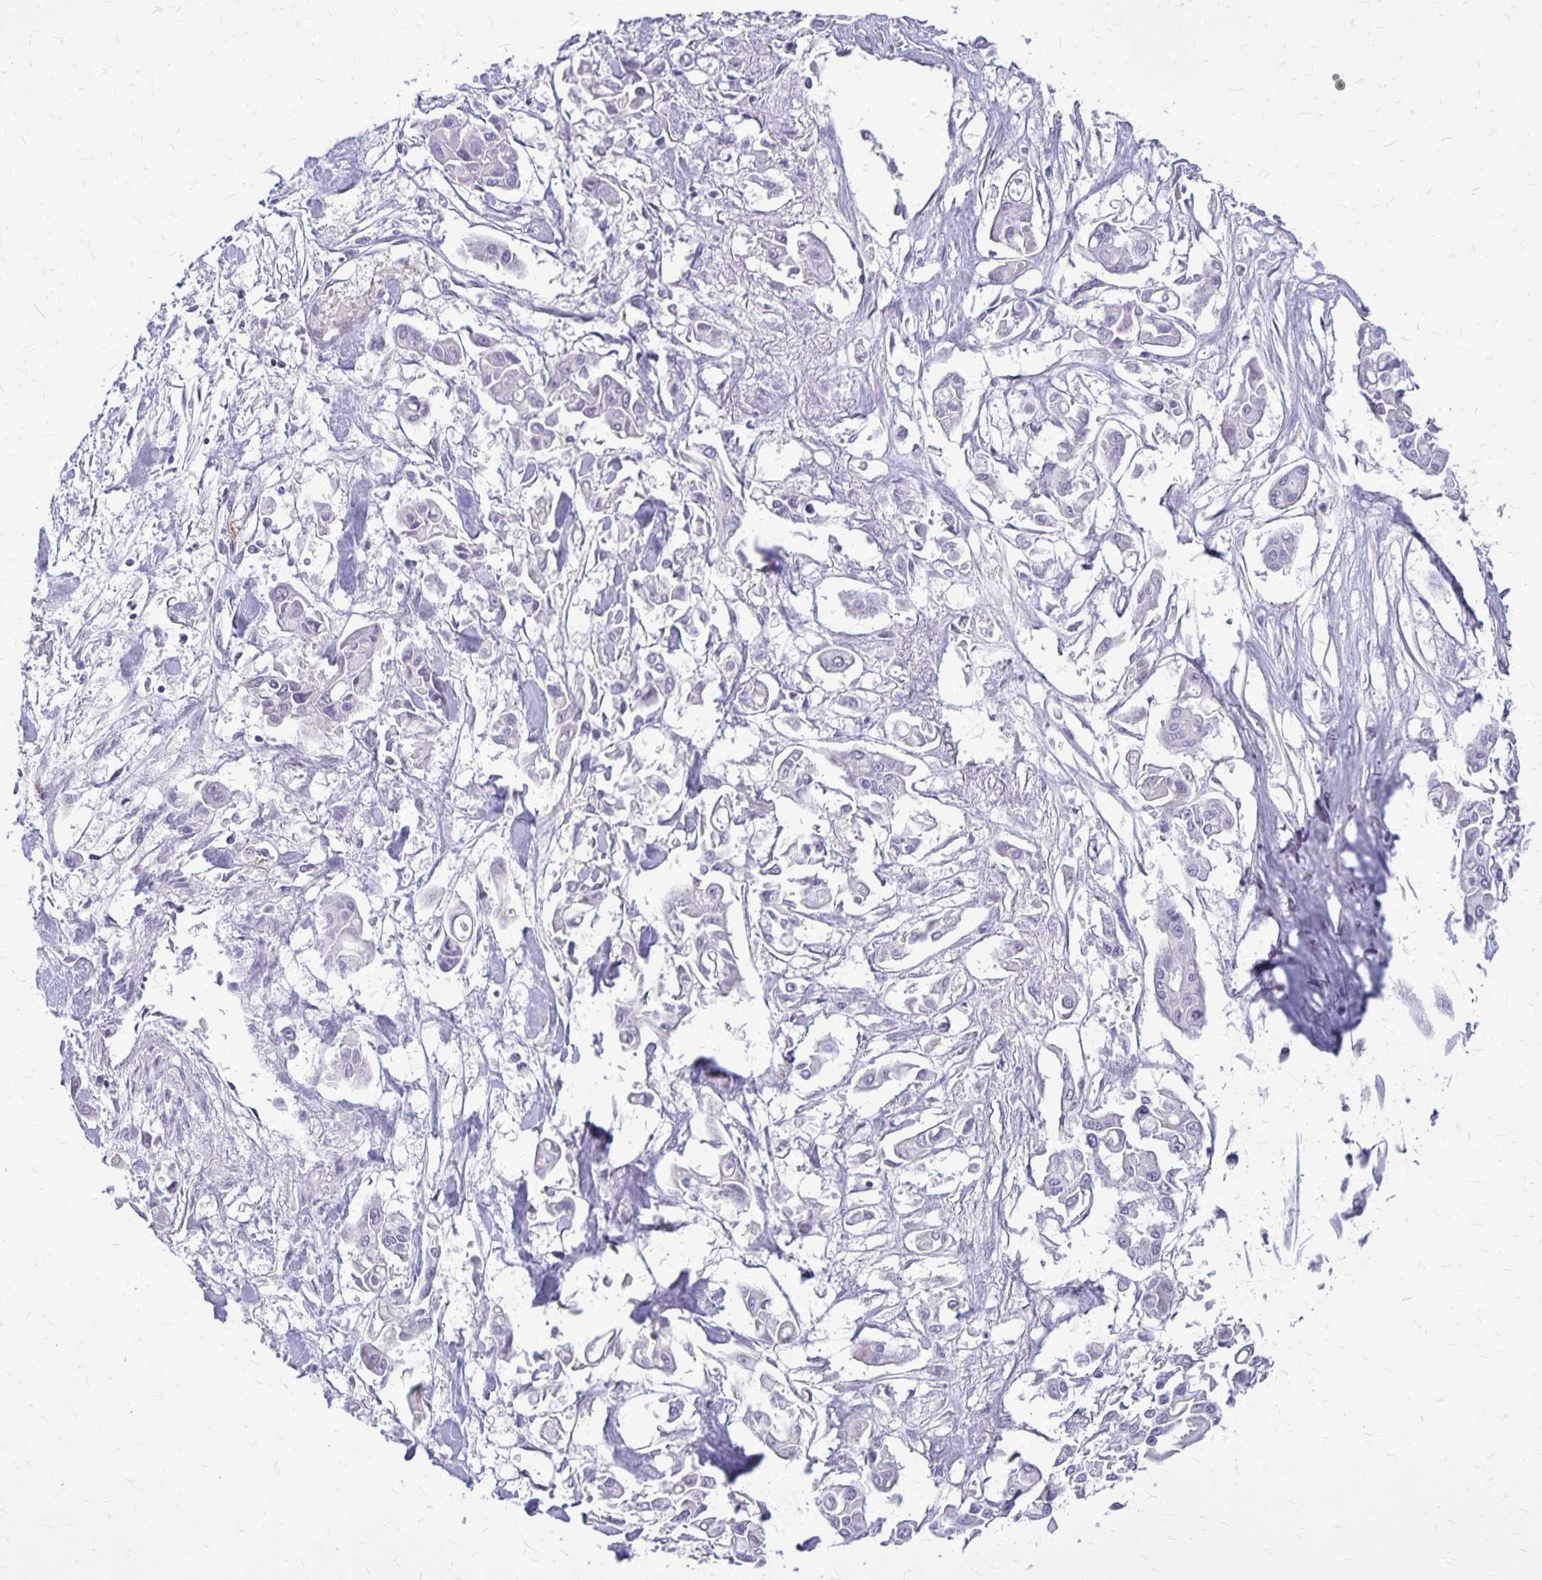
{"staining": {"intensity": "negative", "quantity": "none", "location": "none"}, "tissue": "pancreatic cancer", "cell_type": "Tumor cells", "image_type": "cancer", "snomed": [{"axis": "morphology", "description": "Adenocarcinoma, NOS"}, {"axis": "topography", "description": "Pancreas"}], "caption": "Pancreatic cancer stained for a protein using immunohistochemistry (IHC) displays no positivity tumor cells.", "gene": "GP9", "patient": {"sex": "male", "age": 61}}